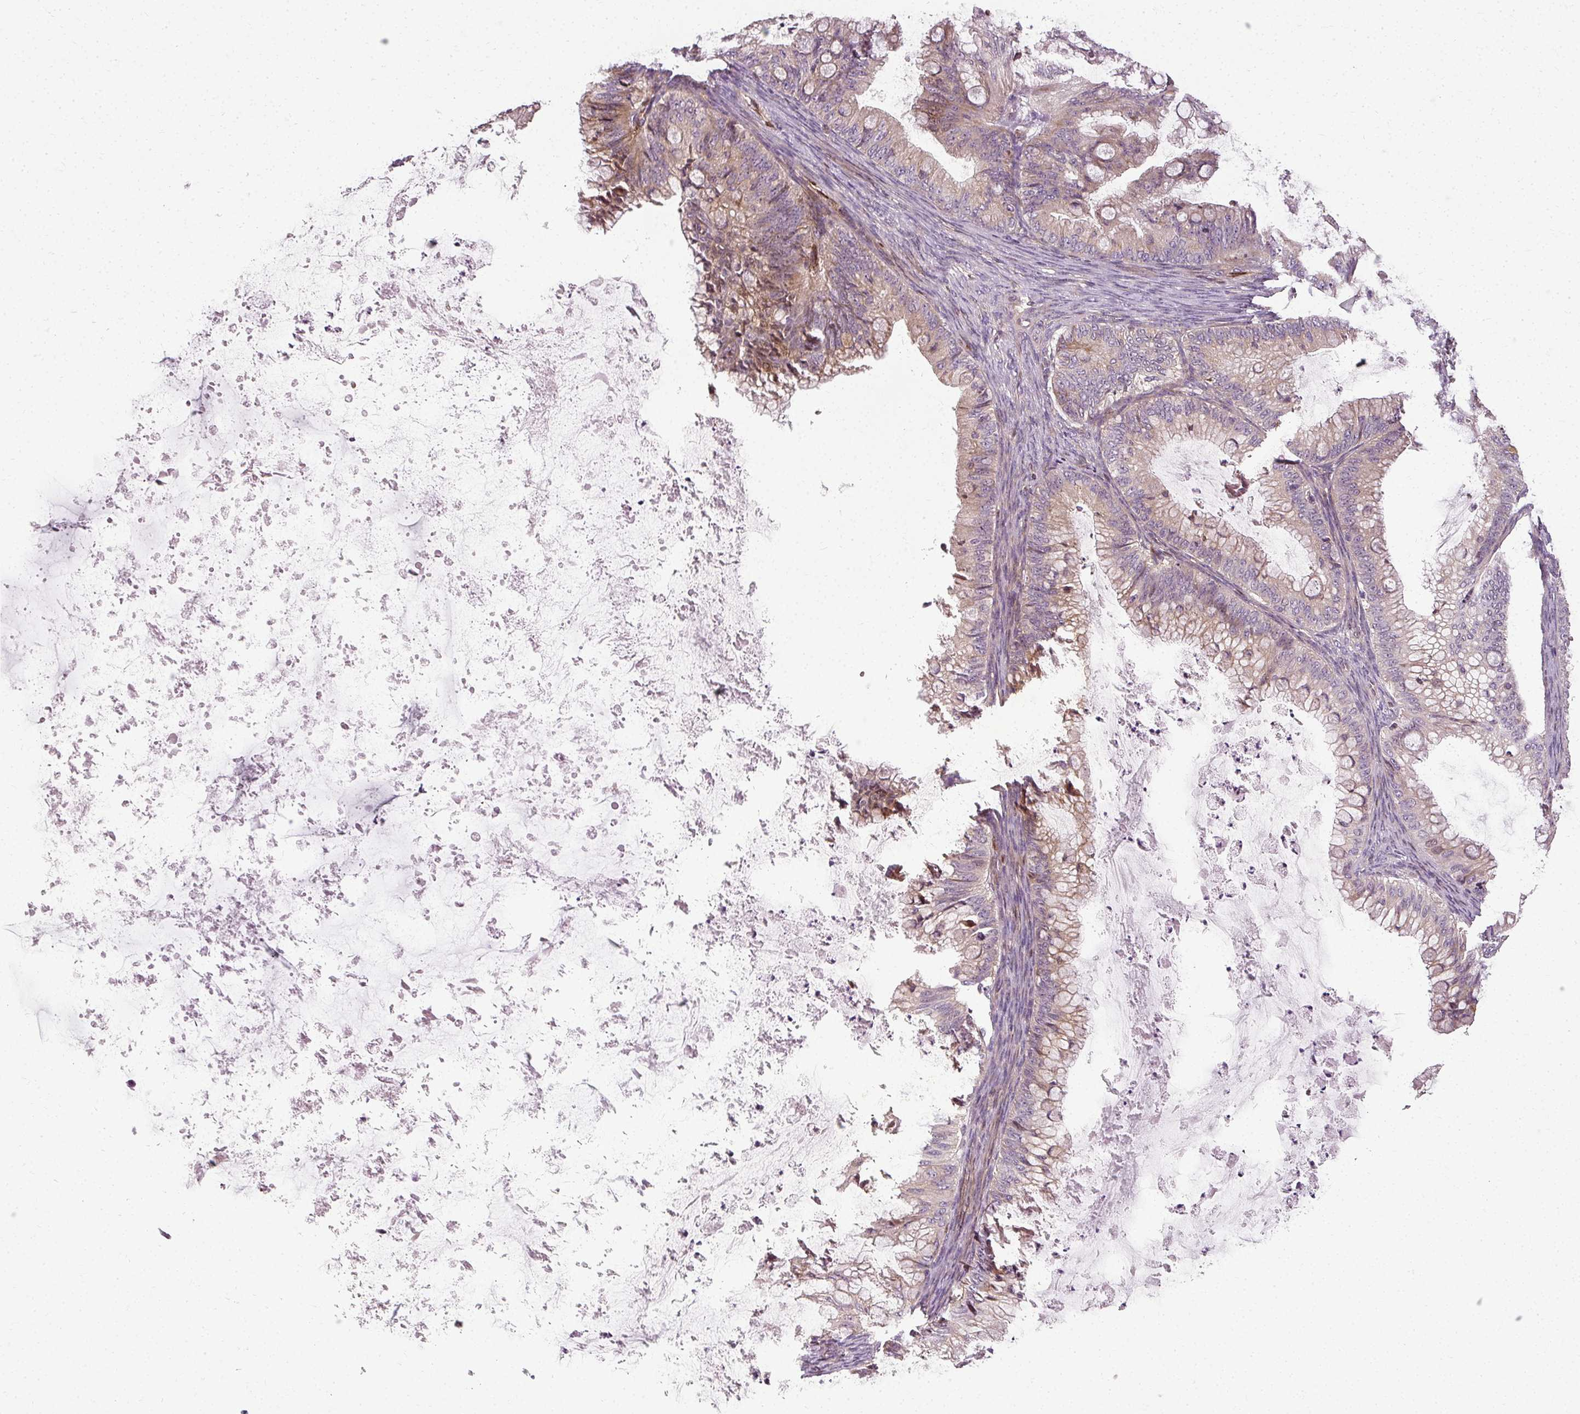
{"staining": {"intensity": "weak", "quantity": ">75%", "location": "cytoplasmic/membranous"}, "tissue": "ovarian cancer", "cell_type": "Tumor cells", "image_type": "cancer", "snomed": [{"axis": "morphology", "description": "Cystadenocarcinoma, mucinous, NOS"}, {"axis": "topography", "description": "Ovary"}], "caption": "Protein staining of ovarian mucinous cystadenocarcinoma tissue exhibits weak cytoplasmic/membranous staining in approximately >75% of tumor cells.", "gene": "NAPA", "patient": {"sex": "female", "age": 35}}